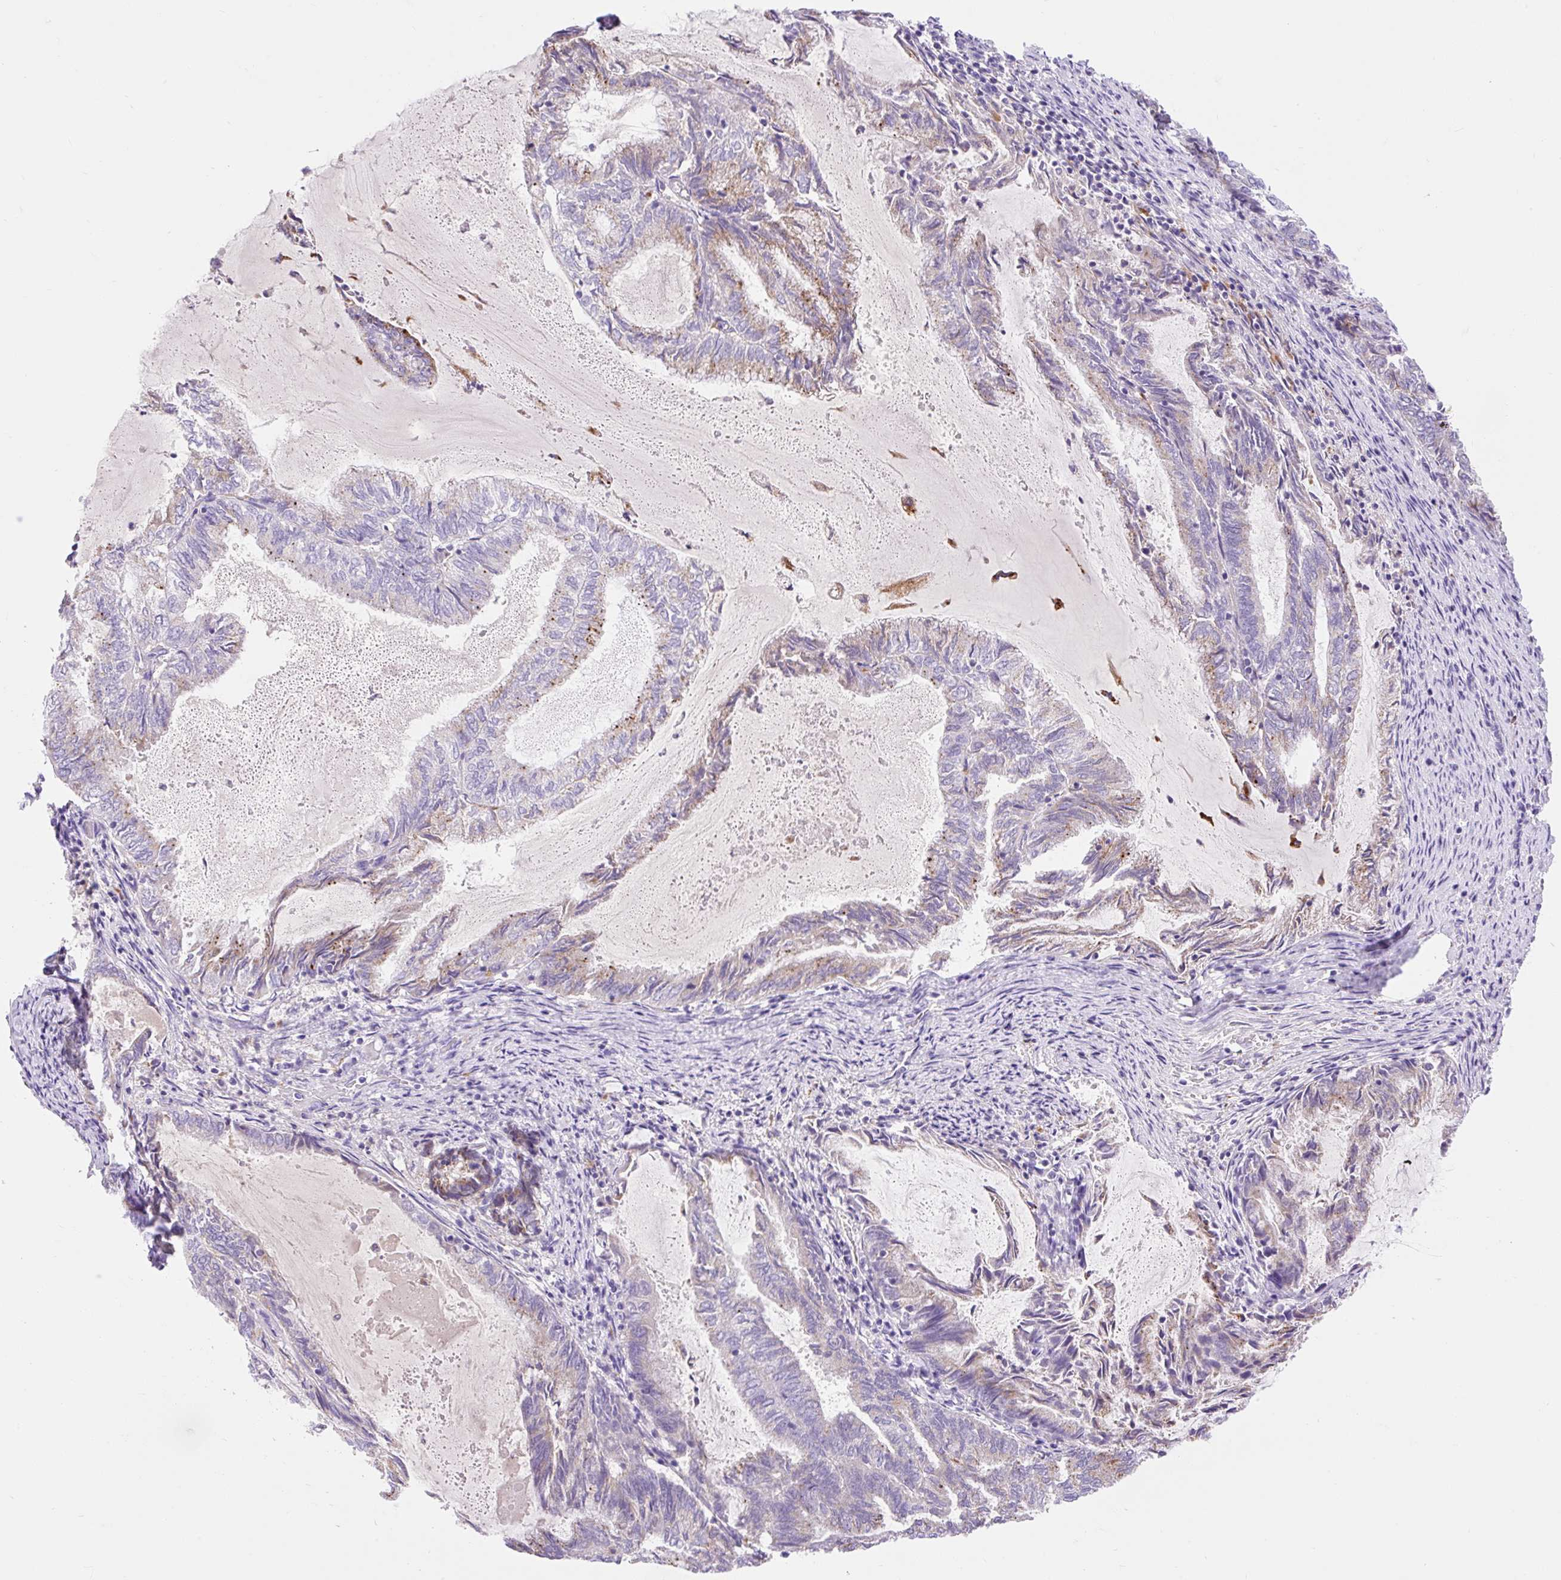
{"staining": {"intensity": "moderate", "quantity": "<25%", "location": "cytoplasmic/membranous"}, "tissue": "endometrial cancer", "cell_type": "Tumor cells", "image_type": "cancer", "snomed": [{"axis": "morphology", "description": "Adenocarcinoma, NOS"}, {"axis": "topography", "description": "Endometrium"}], "caption": "A histopathology image of endometrial adenocarcinoma stained for a protein reveals moderate cytoplasmic/membranous brown staining in tumor cells. The staining was performed using DAB (3,3'-diaminobenzidine), with brown indicating positive protein expression. Nuclei are stained blue with hematoxylin.", "gene": "HEXB", "patient": {"sex": "female", "age": 80}}